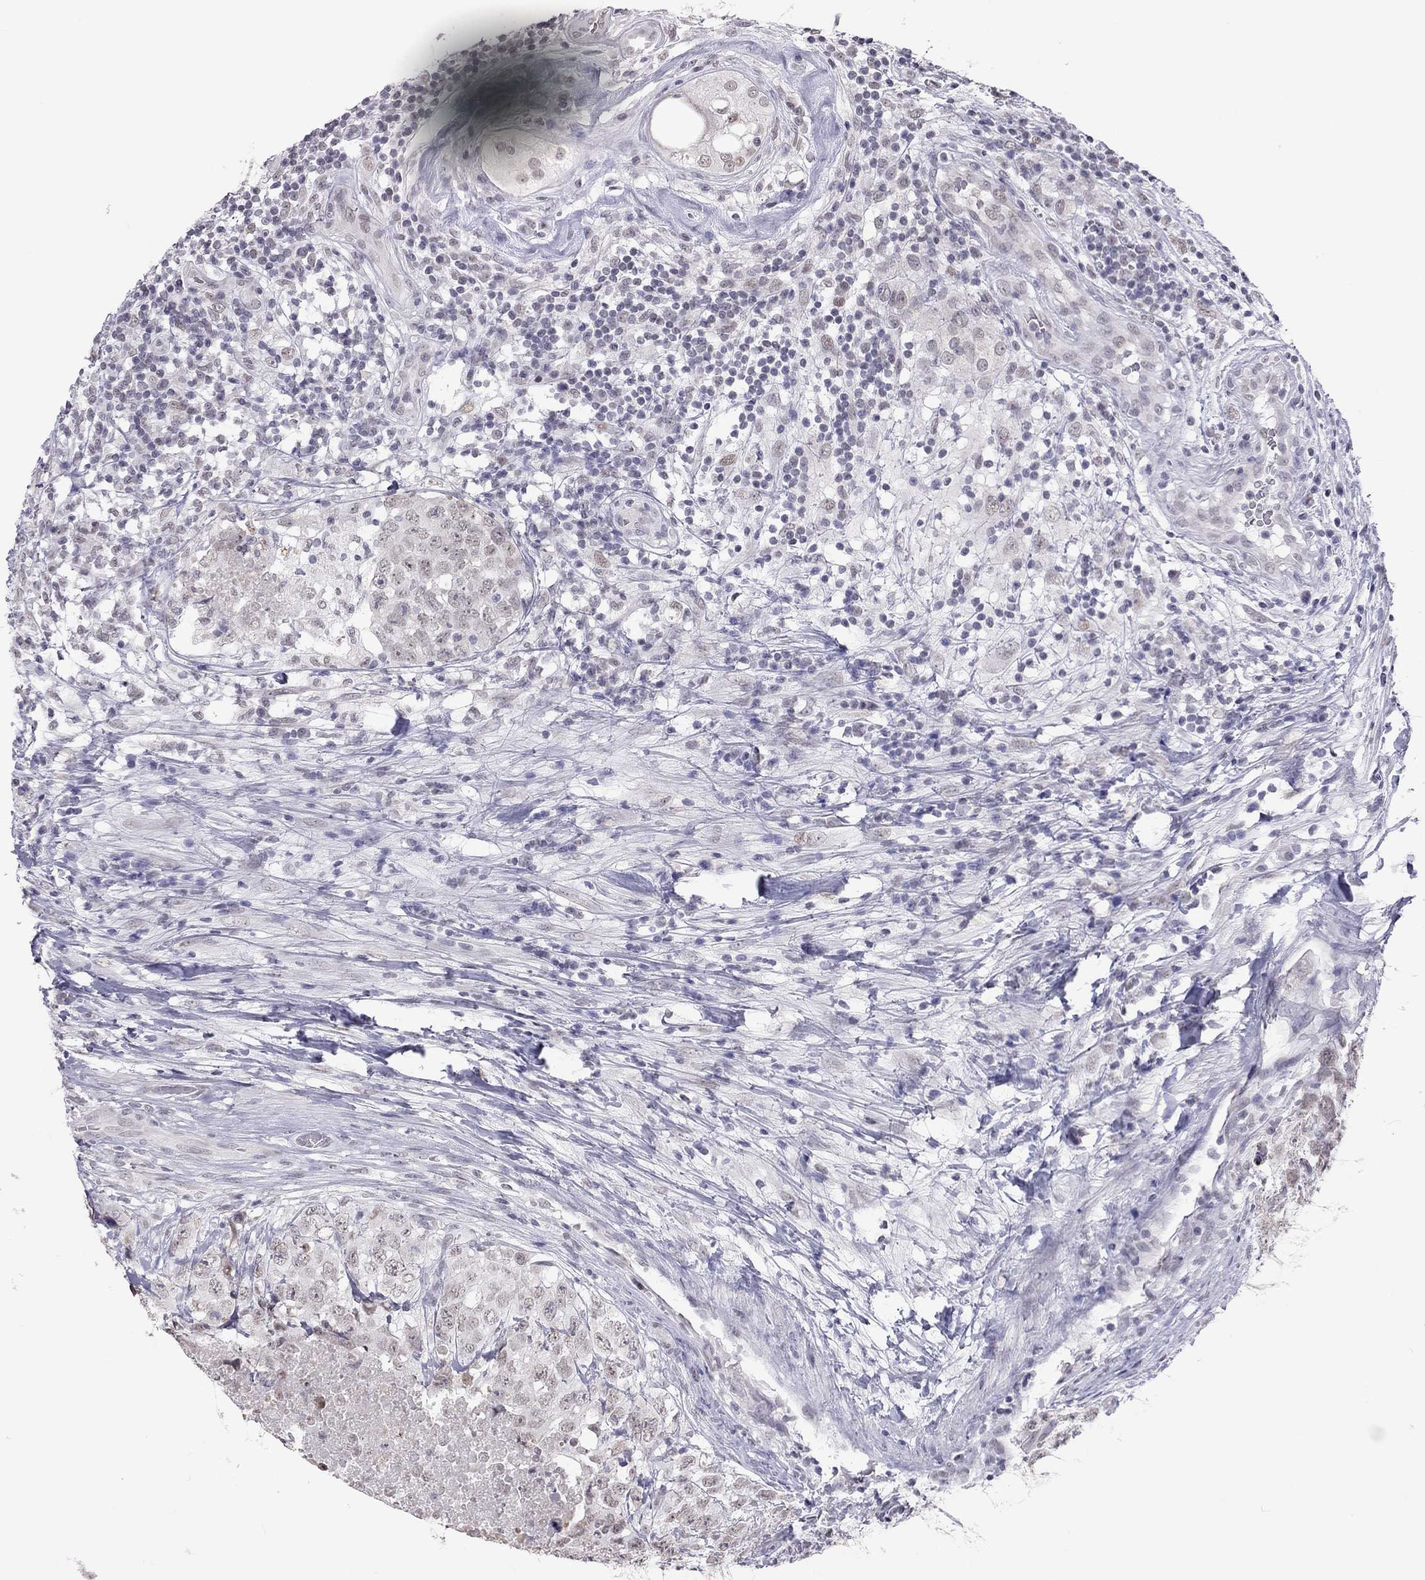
{"staining": {"intensity": "negative", "quantity": "none", "location": "none"}, "tissue": "testis cancer", "cell_type": "Tumor cells", "image_type": "cancer", "snomed": [{"axis": "morphology", "description": "Seminoma, NOS"}, {"axis": "topography", "description": "Testis"}], "caption": "A high-resolution micrograph shows IHC staining of testis cancer (seminoma), which reveals no significant expression in tumor cells. (IHC, brightfield microscopy, high magnification).", "gene": "PPP1R3A", "patient": {"sex": "male", "age": 34}}